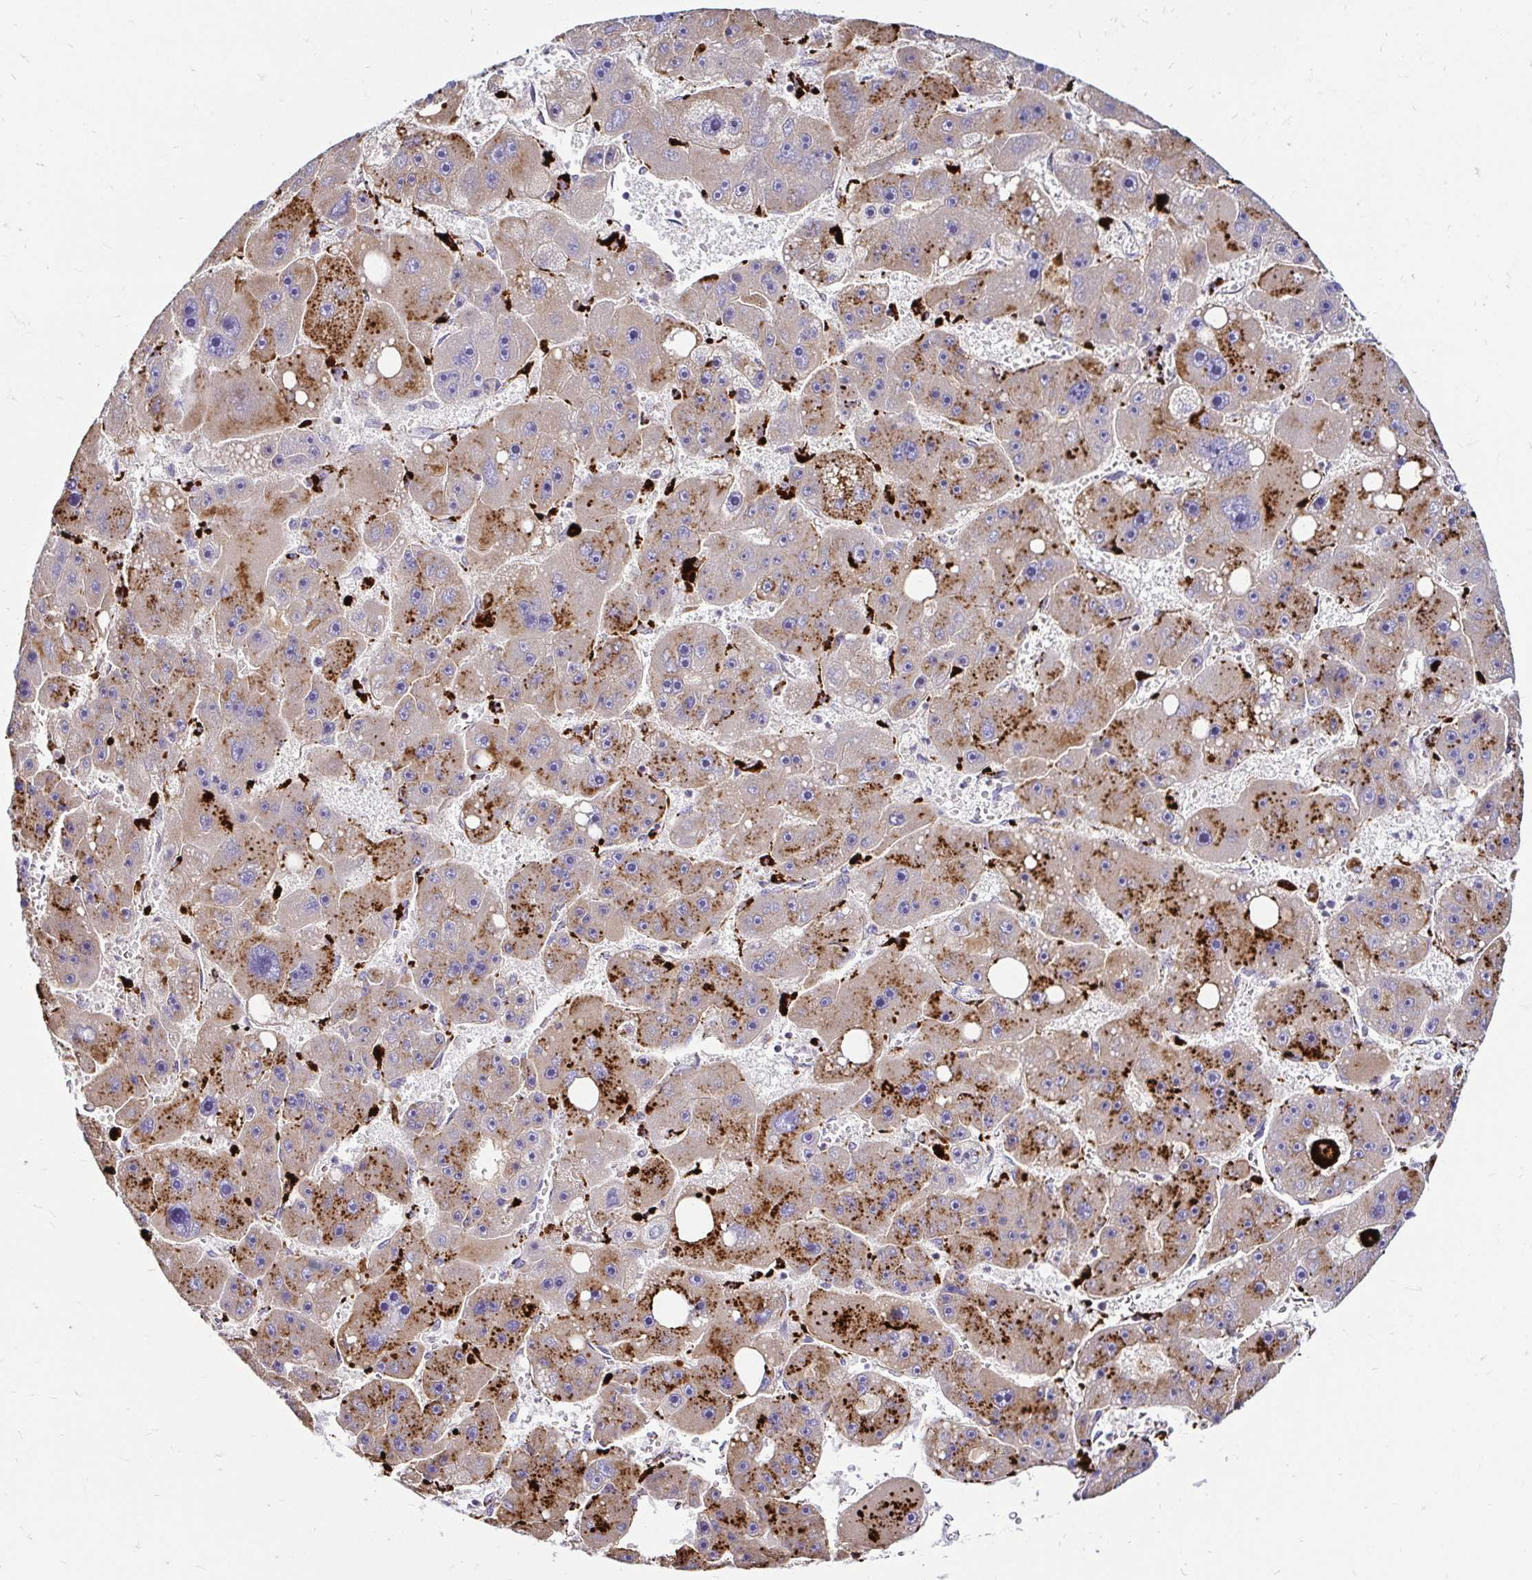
{"staining": {"intensity": "moderate", "quantity": "25%-75%", "location": "cytoplasmic/membranous"}, "tissue": "liver cancer", "cell_type": "Tumor cells", "image_type": "cancer", "snomed": [{"axis": "morphology", "description": "Carcinoma, Hepatocellular, NOS"}, {"axis": "topography", "description": "Liver"}], "caption": "DAB (3,3'-diaminobenzidine) immunohistochemical staining of liver cancer (hepatocellular carcinoma) displays moderate cytoplasmic/membranous protein expression in approximately 25%-75% of tumor cells.", "gene": "FUCA1", "patient": {"sex": "female", "age": 61}}